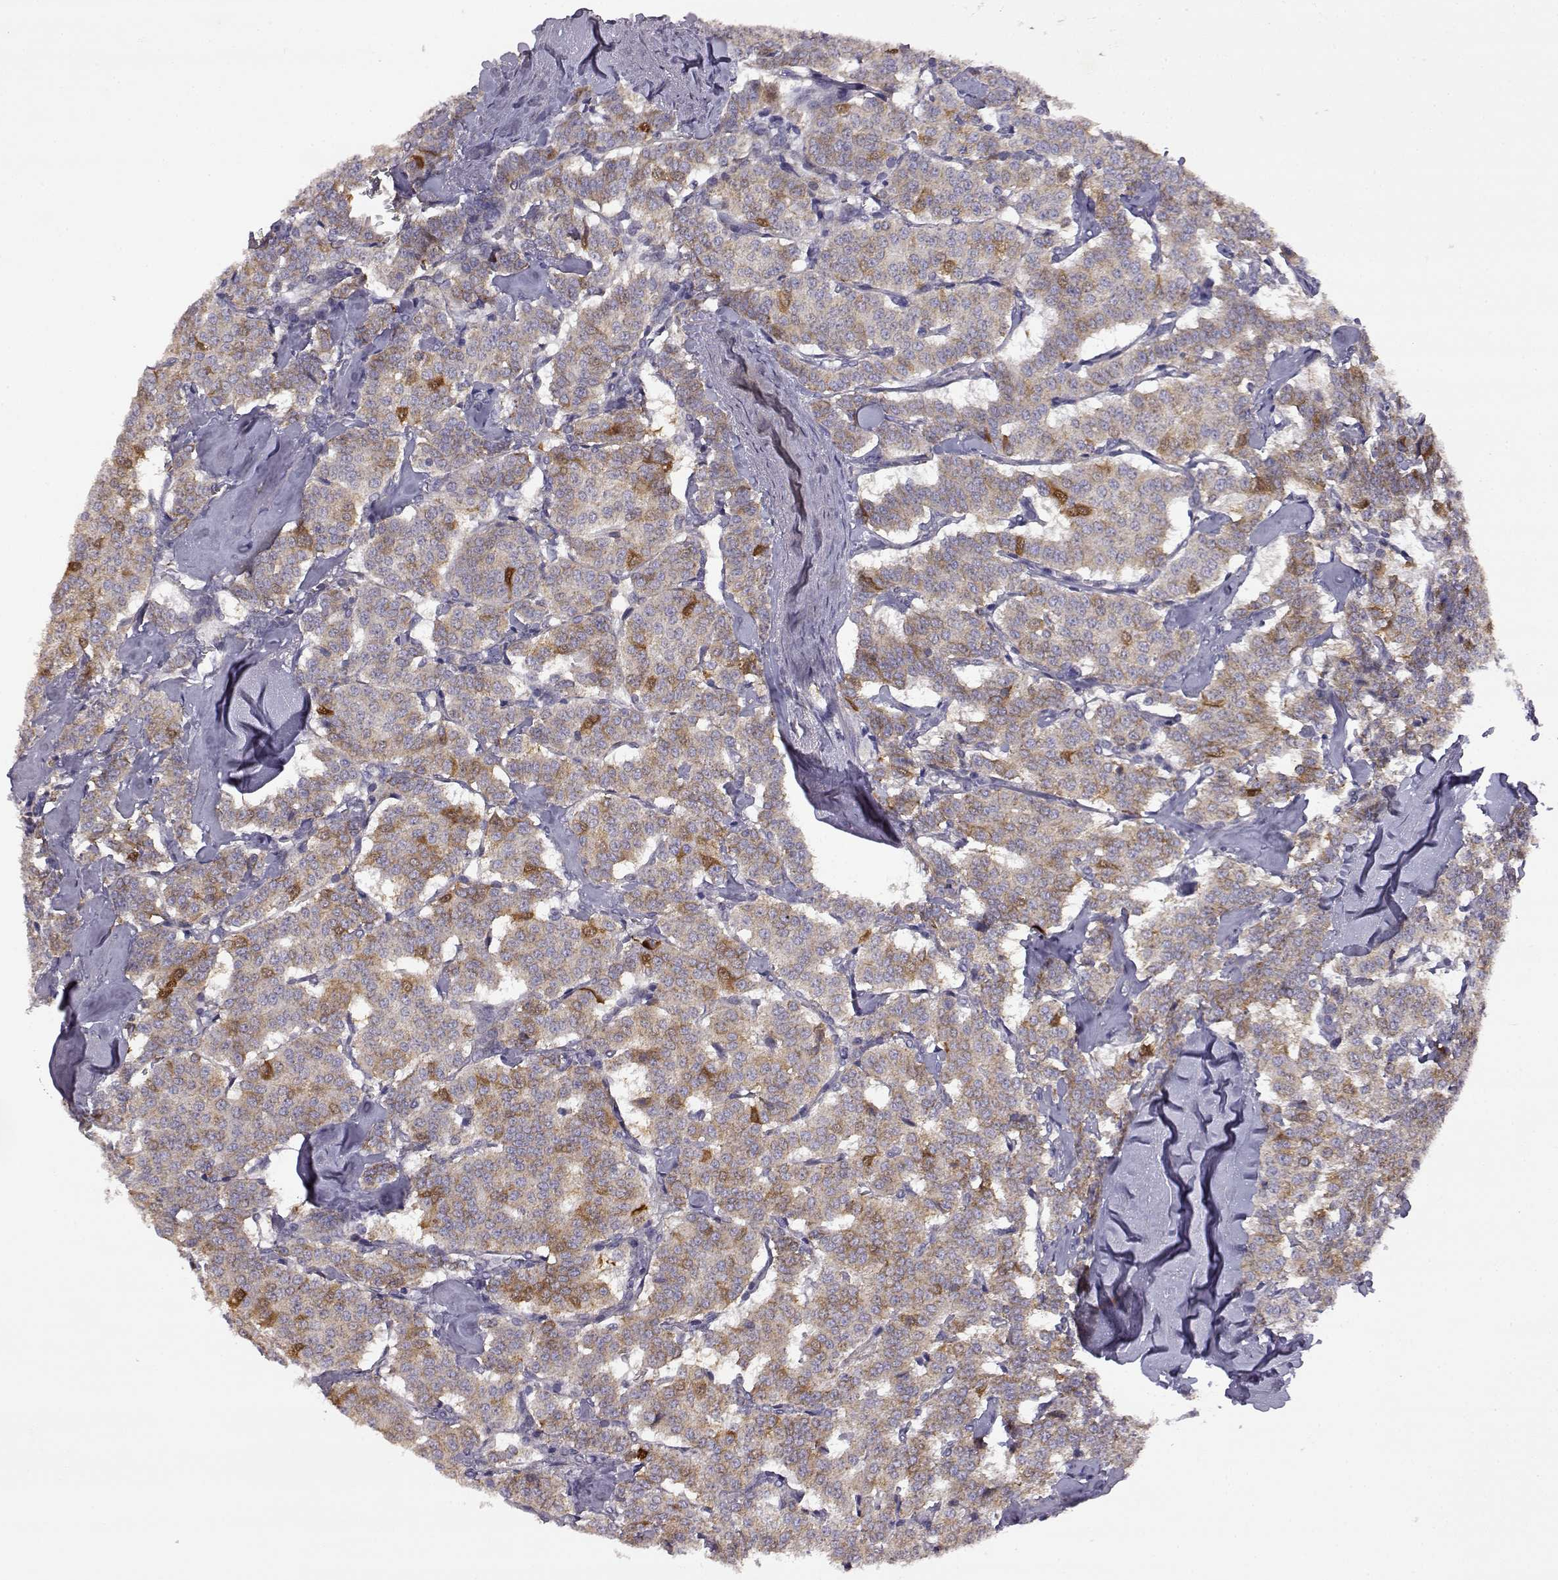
{"staining": {"intensity": "moderate", "quantity": "25%-75%", "location": "cytoplasmic/membranous"}, "tissue": "carcinoid", "cell_type": "Tumor cells", "image_type": "cancer", "snomed": [{"axis": "morphology", "description": "Carcinoid, malignant, NOS"}, {"axis": "topography", "description": "Lung"}], "caption": "Human carcinoid (malignant) stained with a brown dye exhibits moderate cytoplasmic/membranous positive expression in about 25%-75% of tumor cells.", "gene": "DDC", "patient": {"sex": "female", "age": 46}}